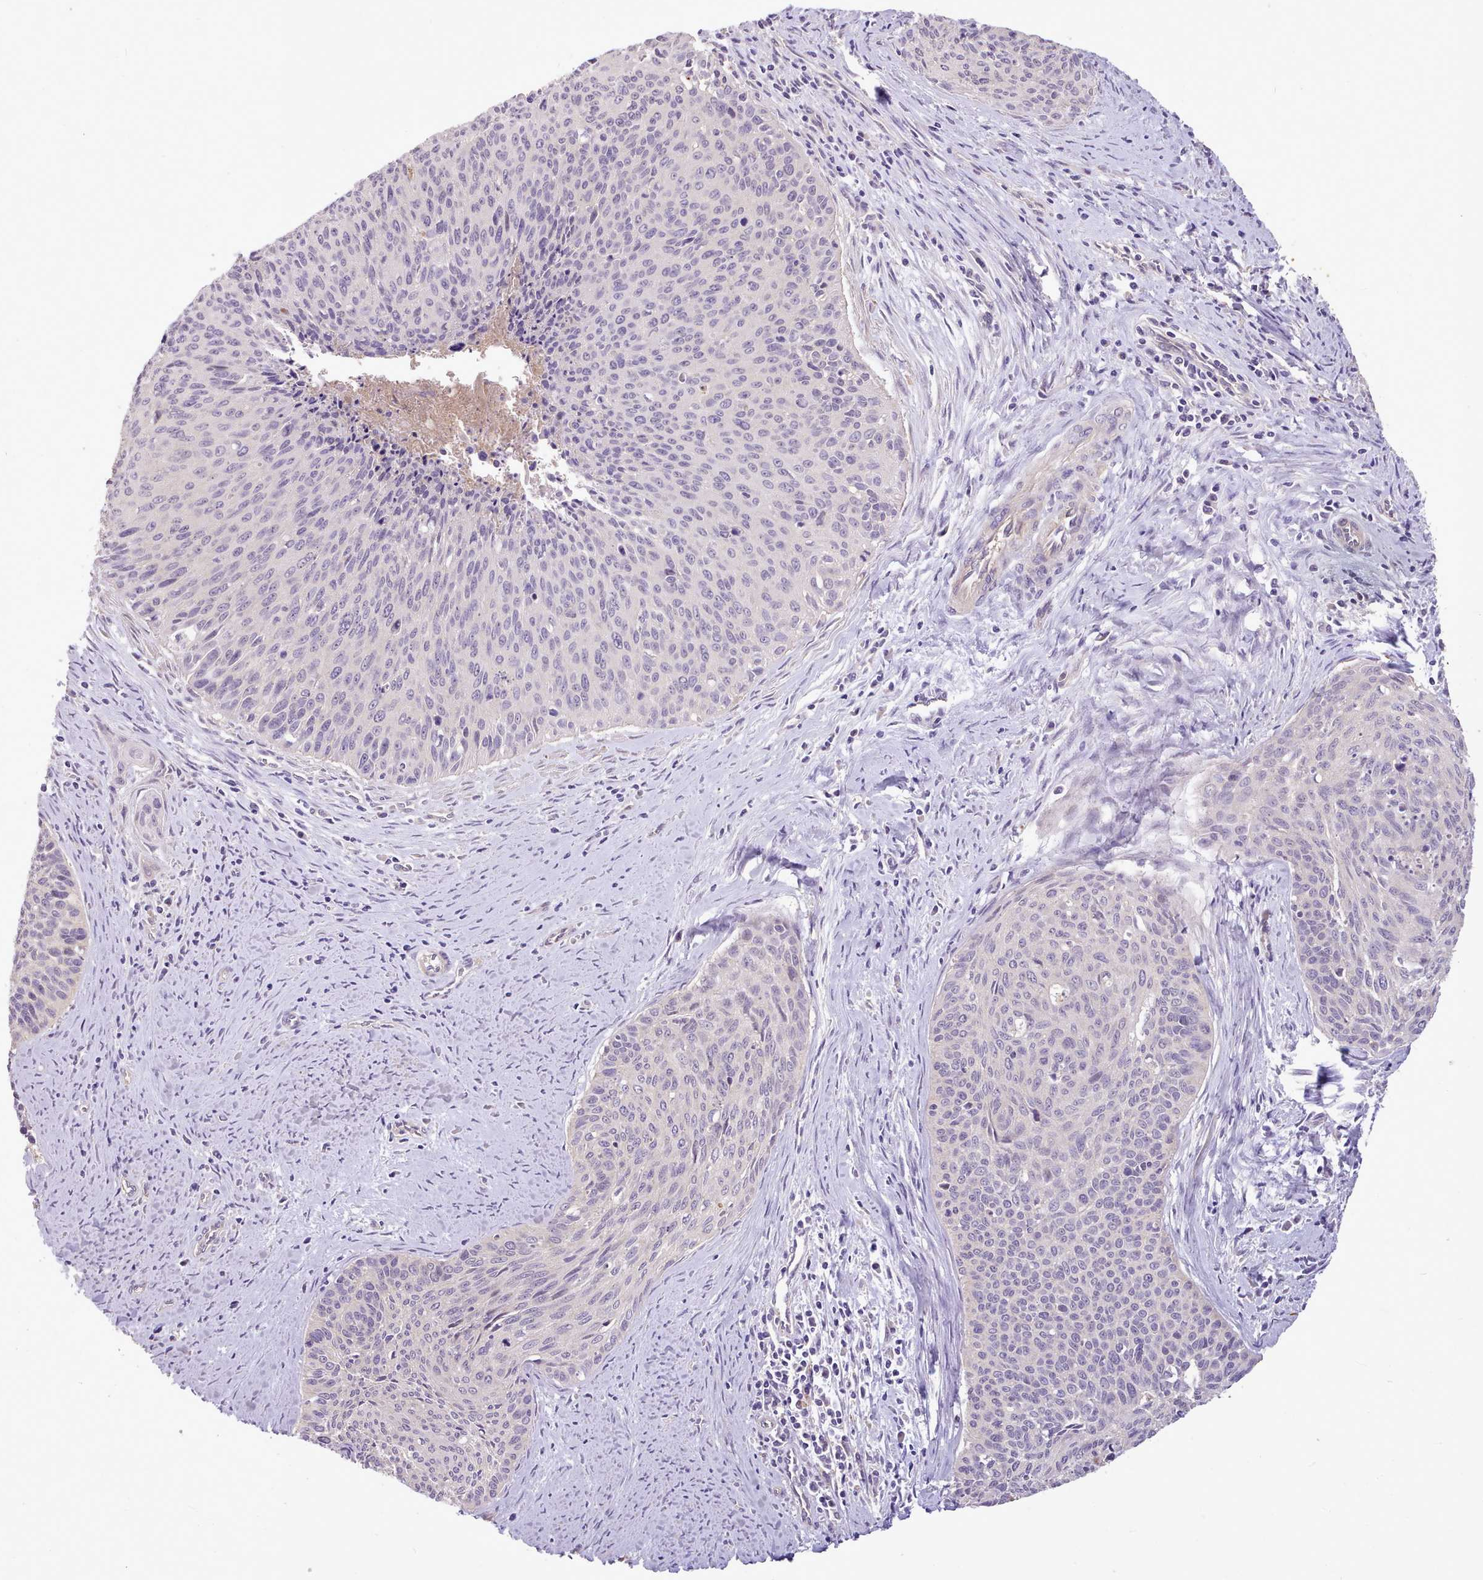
{"staining": {"intensity": "negative", "quantity": "none", "location": "none"}, "tissue": "cervical cancer", "cell_type": "Tumor cells", "image_type": "cancer", "snomed": [{"axis": "morphology", "description": "Squamous cell carcinoma, NOS"}, {"axis": "topography", "description": "Cervix"}], "caption": "Cervical cancer was stained to show a protein in brown. There is no significant positivity in tumor cells. (DAB (3,3'-diaminobenzidine) immunohistochemistry (IHC) with hematoxylin counter stain).", "gene": "ZNF607", "patient": {"sex": "female", "age": 55}}